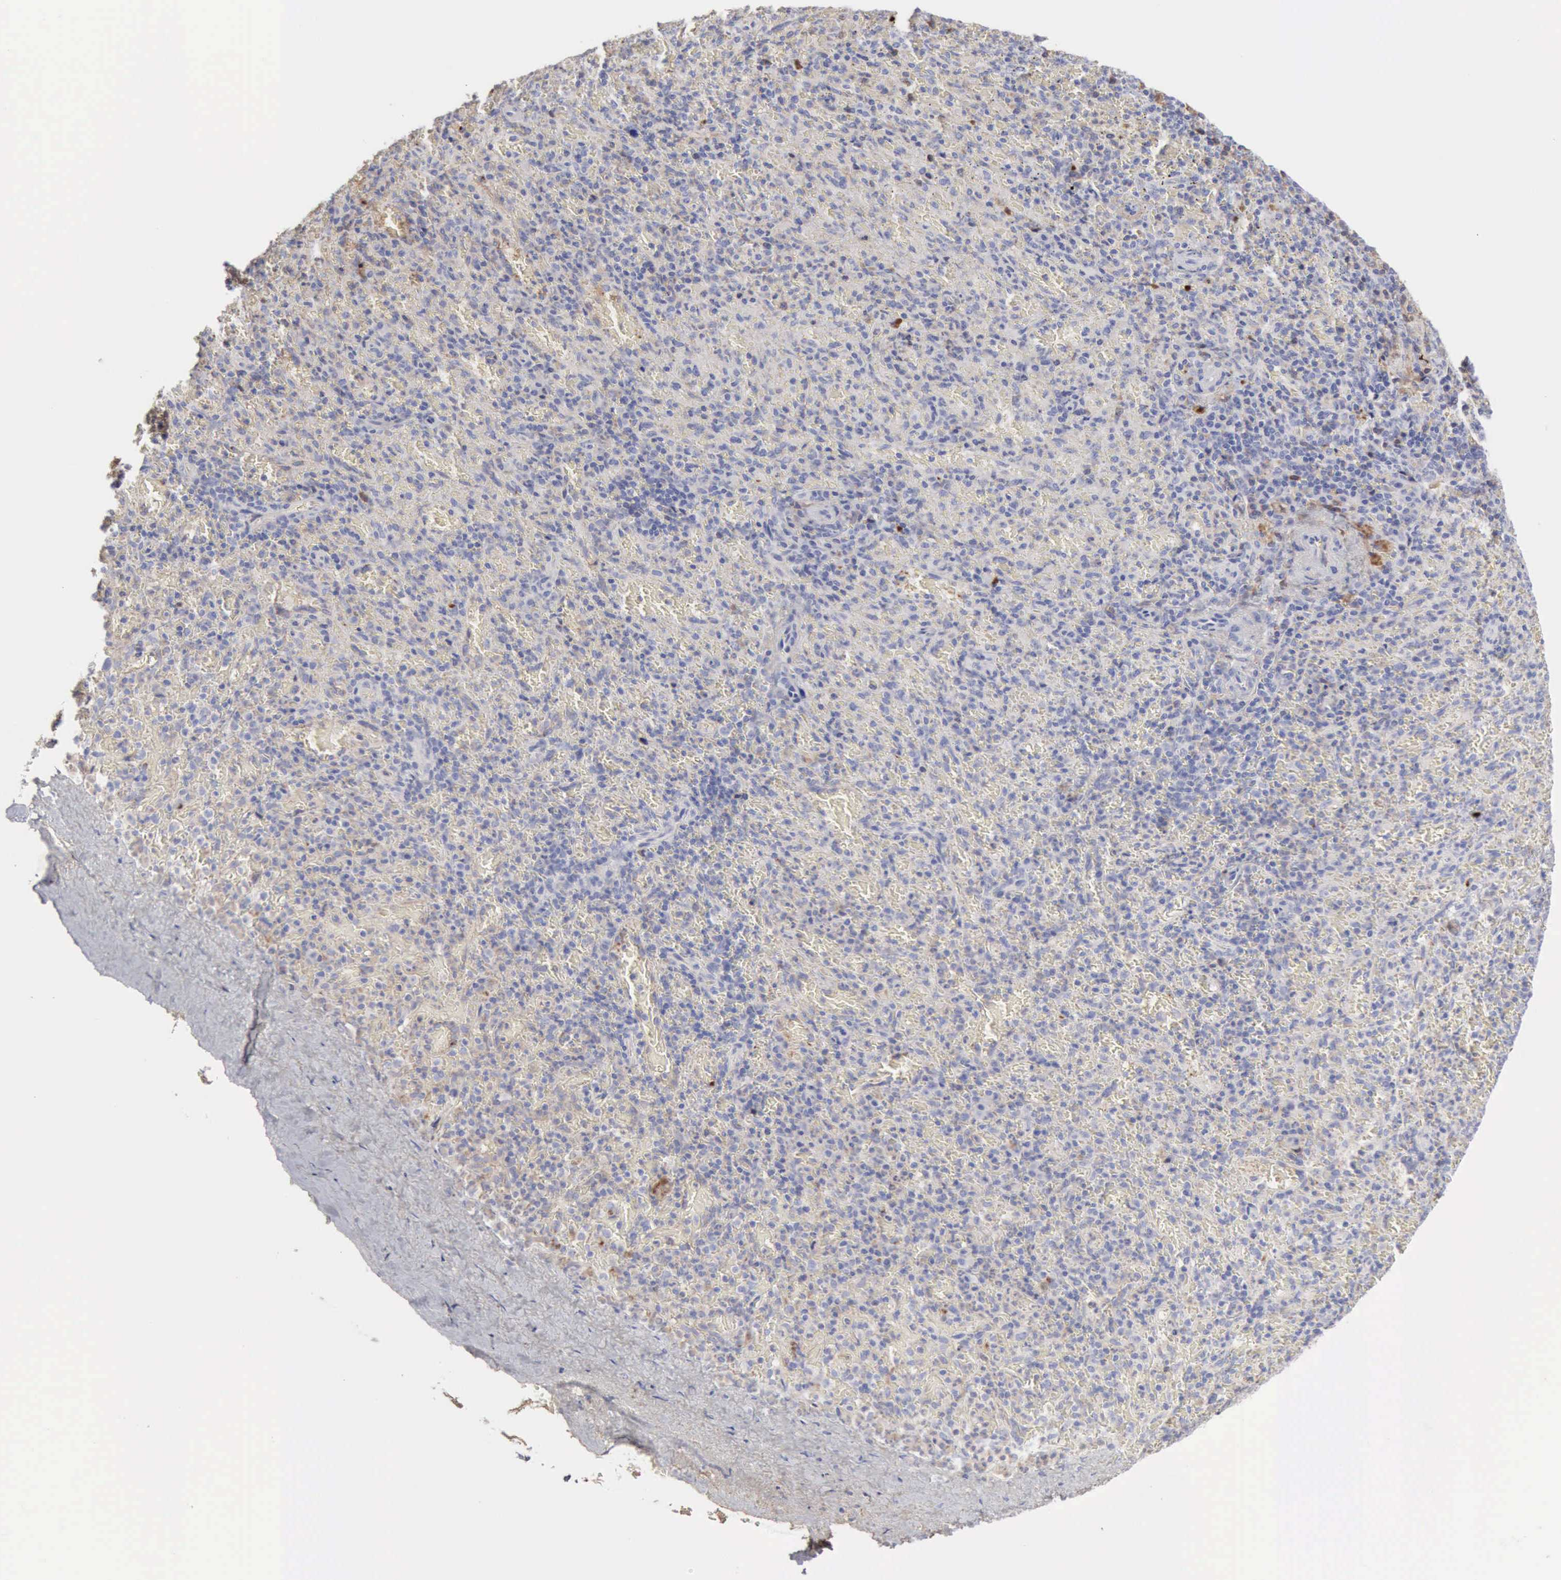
{"staining": {"intensity": "negative", "quantity": "none", "location": "none"}, "tissue": "spleen", "cell_type": "Cells in red pulp", "image_type": "normal", "snomed": [{"axis": "morphology", "description": "Normal tissue, NOS"}, {"axis": "topography", "description": "Spleen"}], "caption": "Immunohistochemistry (IHC) of unremarkable spleen displays no expression in cells in red pulp. The staining was performed using DAB (3,3'-diaminobenzidine) to visualize the protein expression in brown, while the nuclei were stained in blue with hematoxylin (Magnification: 20x).", "gene": "SERPINA1", "patient": {"sex": "female", "age": 50}}